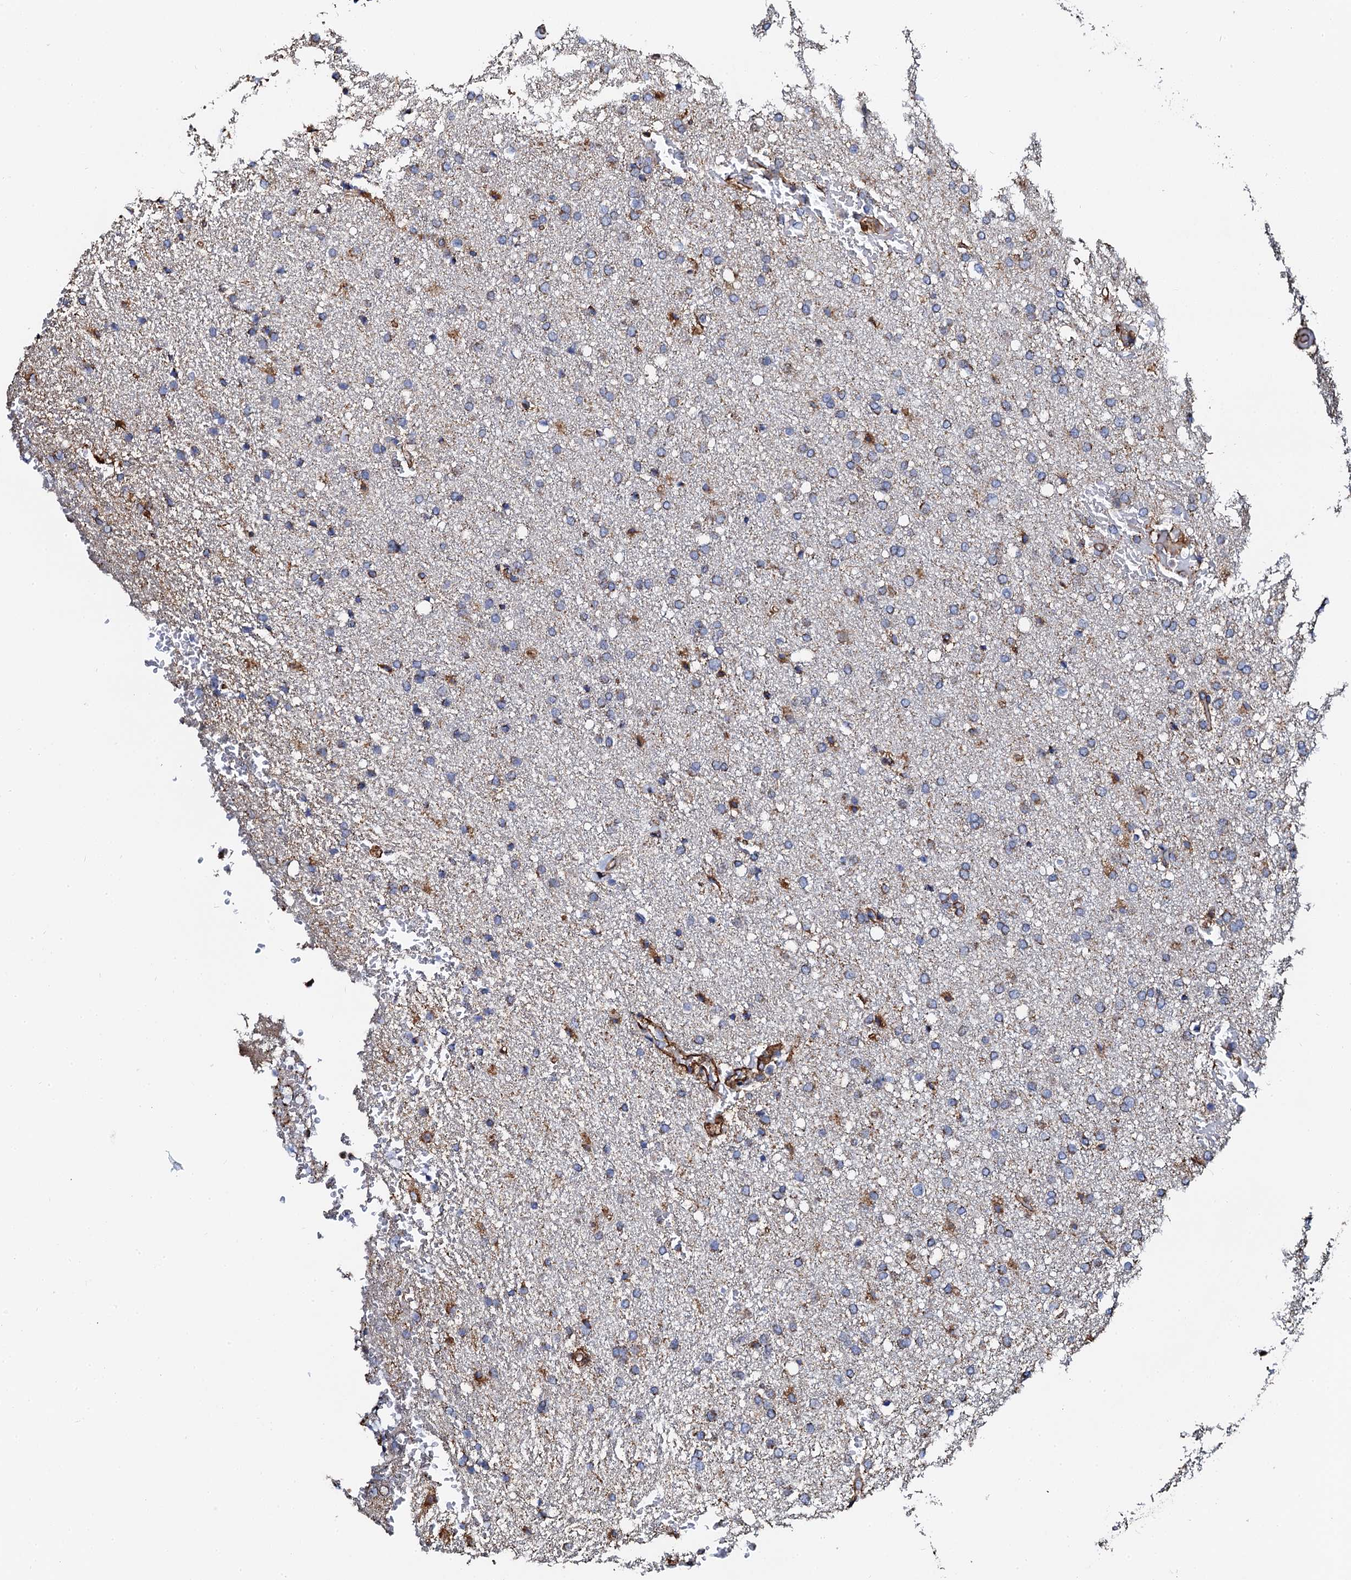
{"staining": {"intensity": "moderate", "quantity": "<25%", "location": "cytoplasmic/membranous"}, "tissue": "glioma", "cell_type": "Tumor cells", "image_type": "cancer", "snomed": [{"axis": "morphology", "description": "Glioma, malignant, High grade"}, {"axis": "topography", "description": "Brain"}], "caption": "Tumor cells reveal moderate cytoplasmic/membranous positivity in approximately <25% of cells in glioma.", "gene": "INTS10", "patient": {"sex": "male", "age": 72}}